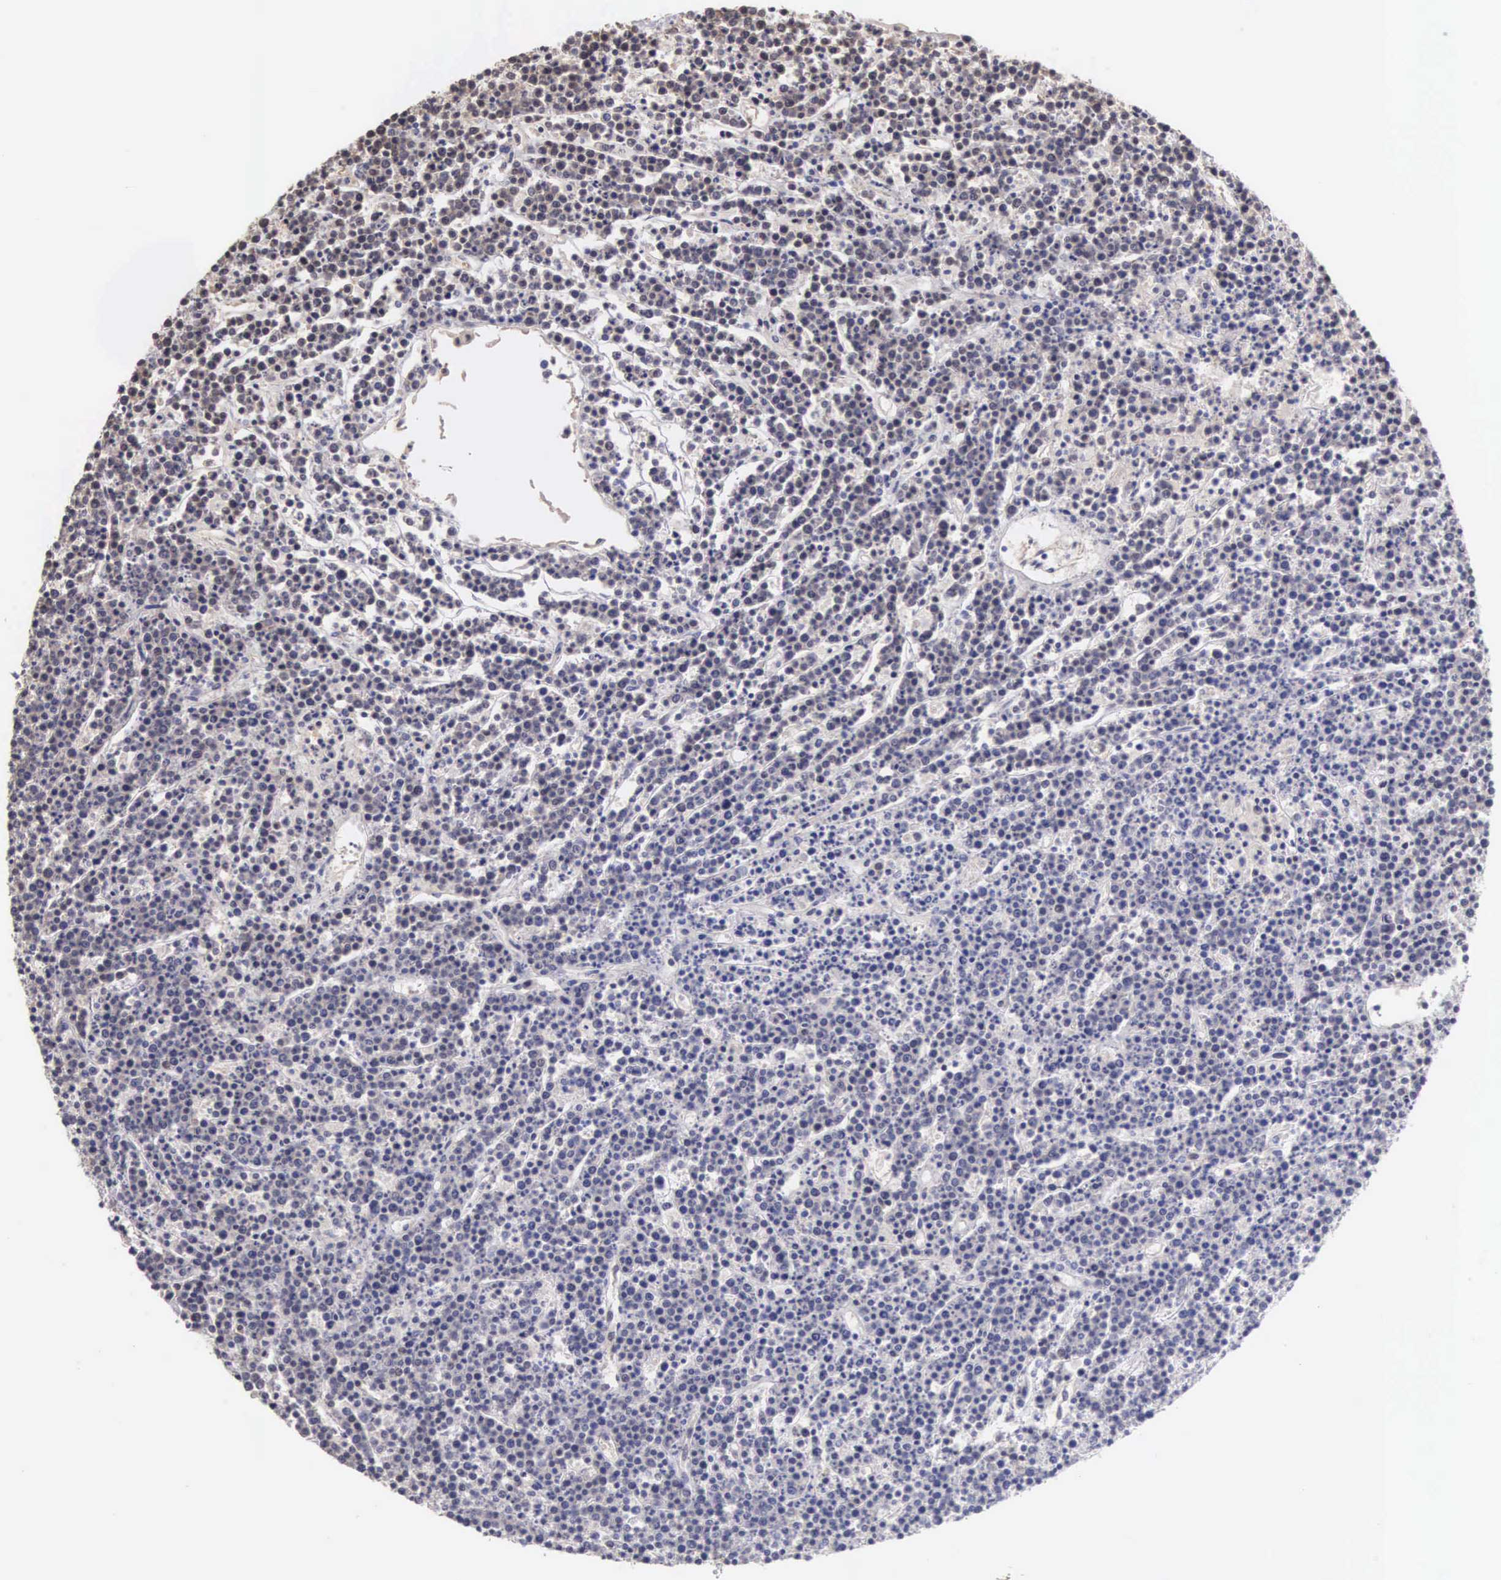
{"staining": {"intensity": "weak", "quantity": "25%-75%", "location": "nuclear"}, "tissue": "lymphoma", "cell_type": "Tumor cells", "image_type": "cancer", "snomed": [{"axis": "morphology", "description": "Malignant lymphoma, non-Hodgkin's type, High grade"}, {"axis": "topography", "description": "Ovary"}], "caption": "A histopathology image showing weak nuclear expression in approximately 25%-75% of tumor cells in malignant lymphoma, non-Hodgkin's type (high-grade), as visualized by brown immunohistochemical staining.", "gene": "HMGXB4", "patient": {"sex": "female", "age": 56}}